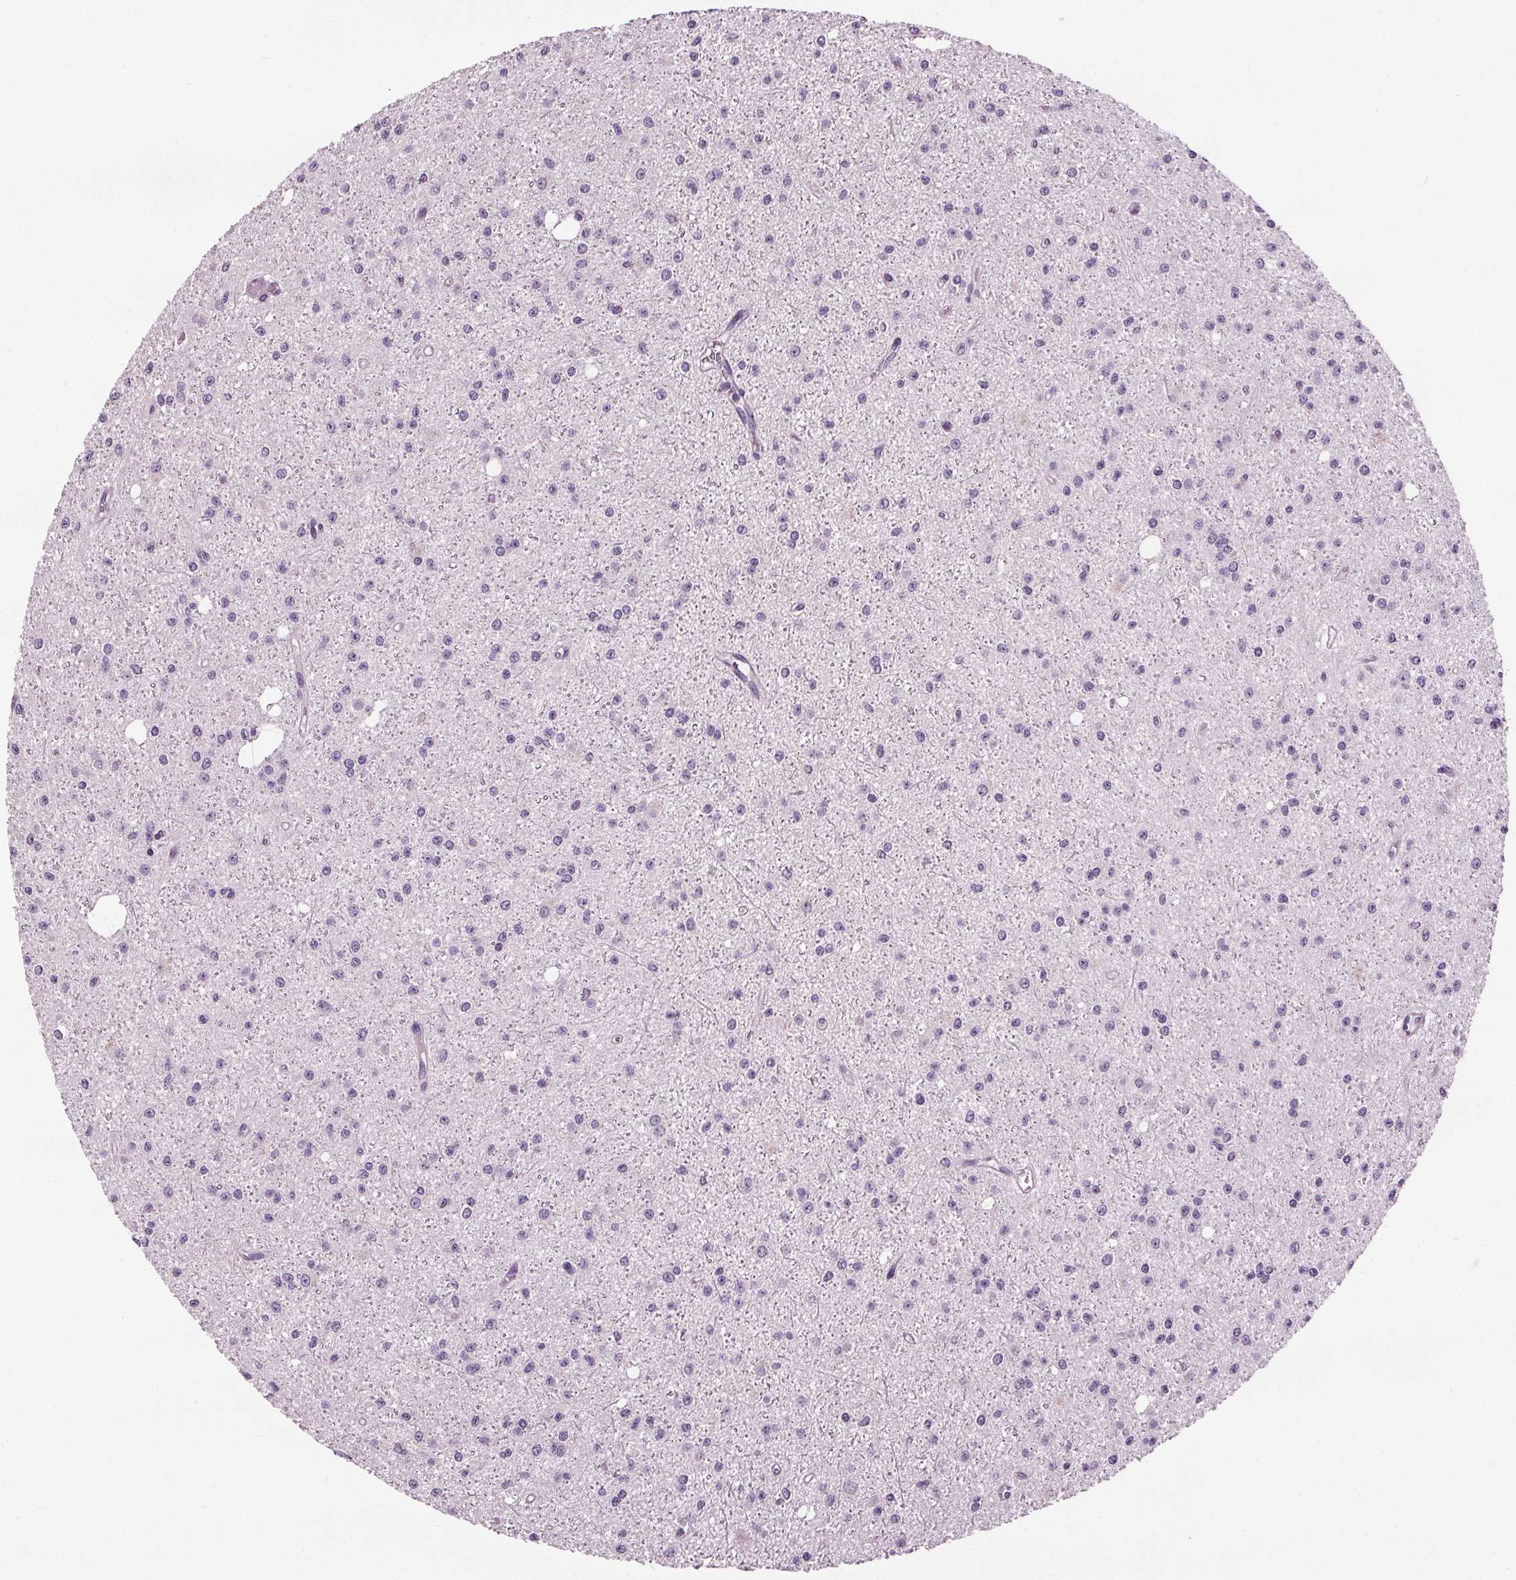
{"staining": {"intensity": "negative", "quantity": "none", "location": "none"}, "tissue": "glioma", "cell_type": "Tumor cells", "image_type": "cancer", "snomed": [{"axis": "morphology", "description": "Glioma, malignant, Low grade"}, {"axis": "topography", "description": "Brain"}], "caption": "Tumor cells show no significant positivity in malignant low-grade glioma.", "gene": "RASA1", "patient": {"sex": "male", "age": 27}}